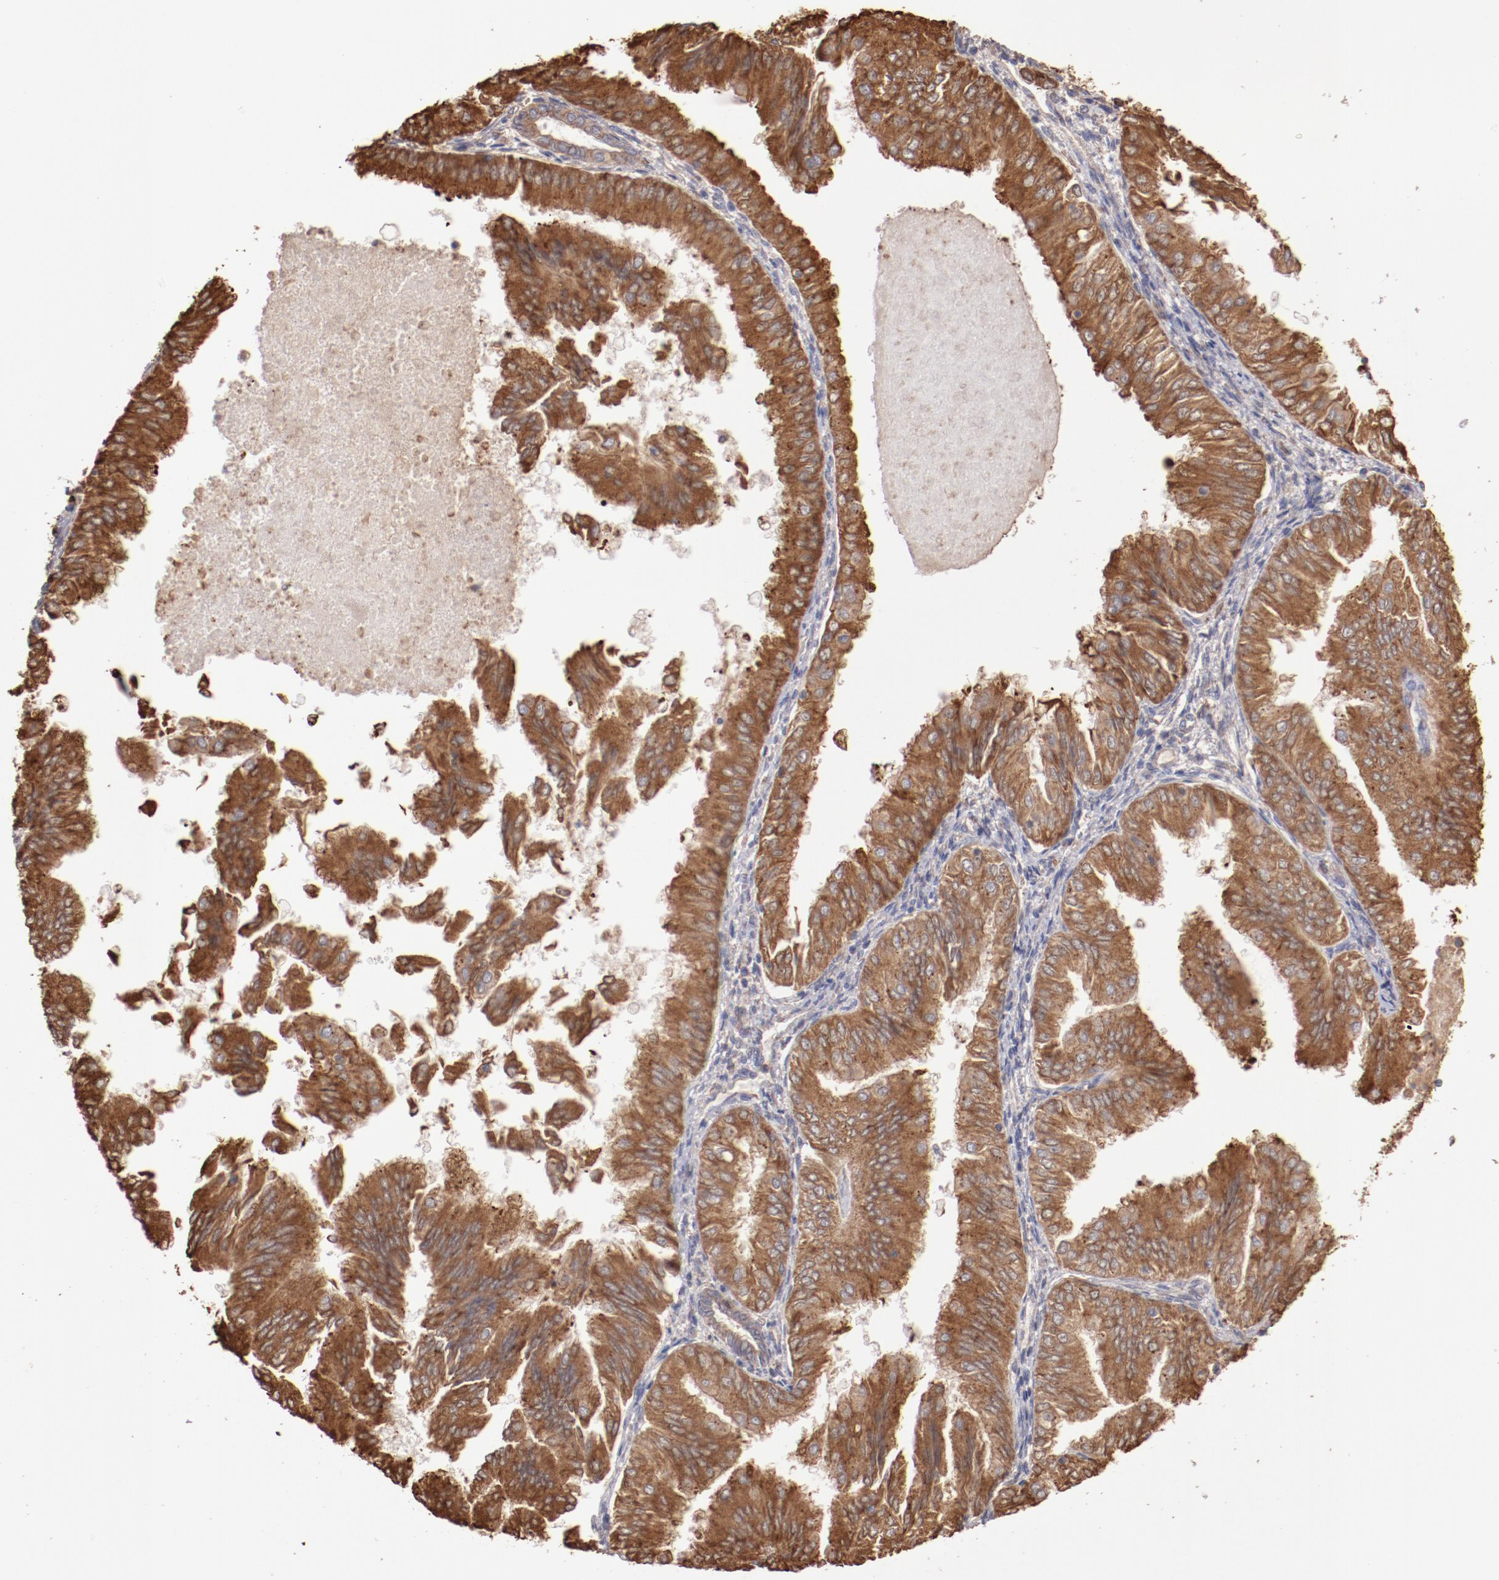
{"staining": {"intensity": "moderate", "quantity": ">75%", "location": "cytoplasmic/membranous"}, "tissue": "endometrial cancer", "cell_type": "Tumor cells", "image_type": "cancer", "snomed": [{"axis": "morphology", "description": "Adenocarcinoma, NOS"}, {"axis": "topography", "description": "Endometrium"}], "caption": "Brown immunohistochemical staining in human adenocarcinoma (endometrial) shows moderate cytoplasmic/membranous expression in about >75% of tumor cells.", "gene": "NFKBIE", "patient": {"sex": "female", "age": 53}}